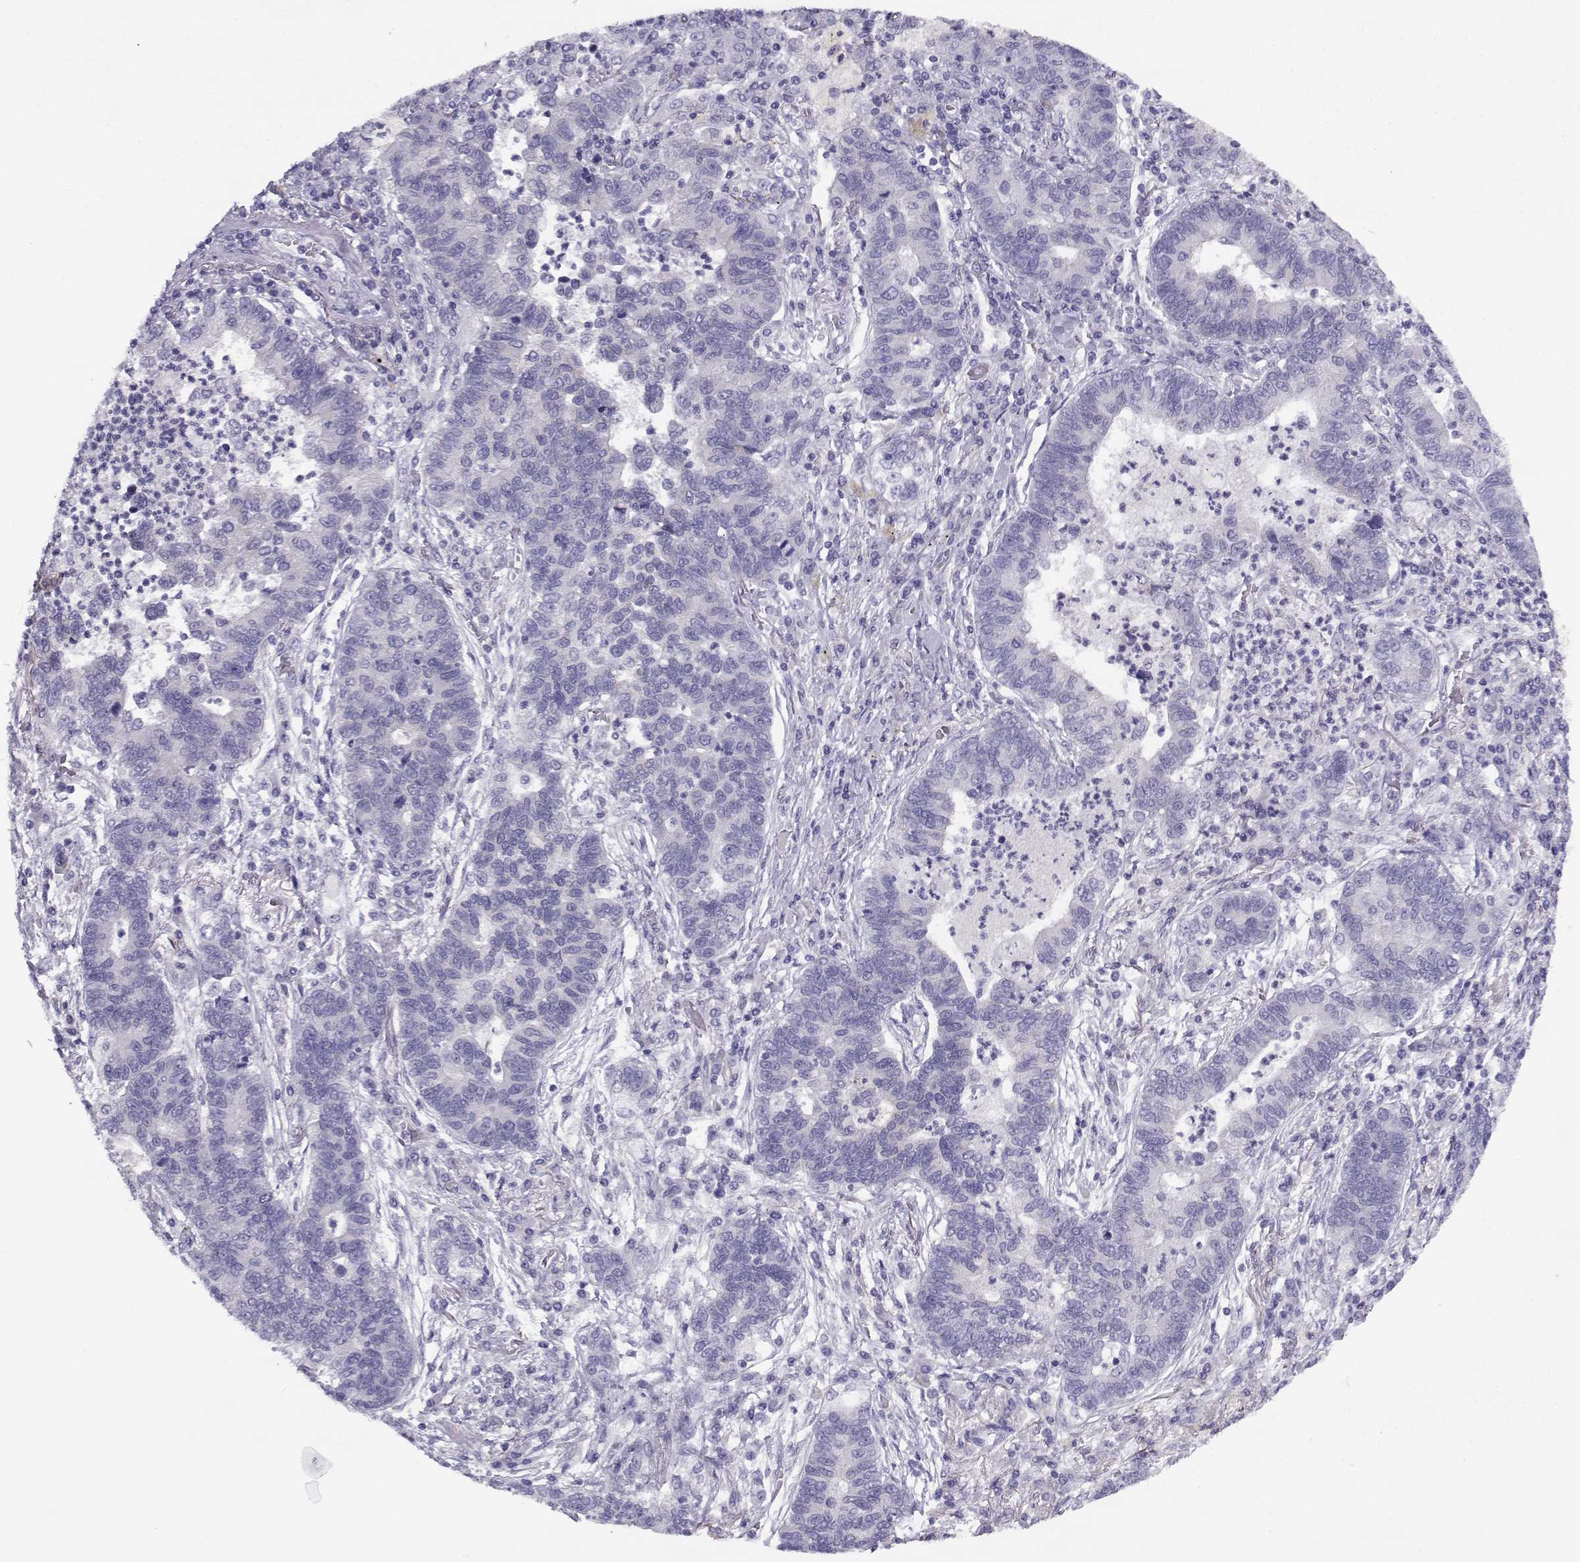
{"staining": {"intensity": "negative", "quantity": "none", "location": "none"}, "tissue": "lung cancer", "cell_type": "Tumor cells", "image_type": "cancer", "snomed": [{"axis": "morphology", "description": "Adenocarcinoma, NOS"}, {"axis": "topography", "description": "Lung"}], "caption": "This is a image of IHC staining of lung adenocarcinoma, which shows no positivity in tumor cells.", "gene": "FAM166A", "patient": {"sex": "female", "age": 57}}